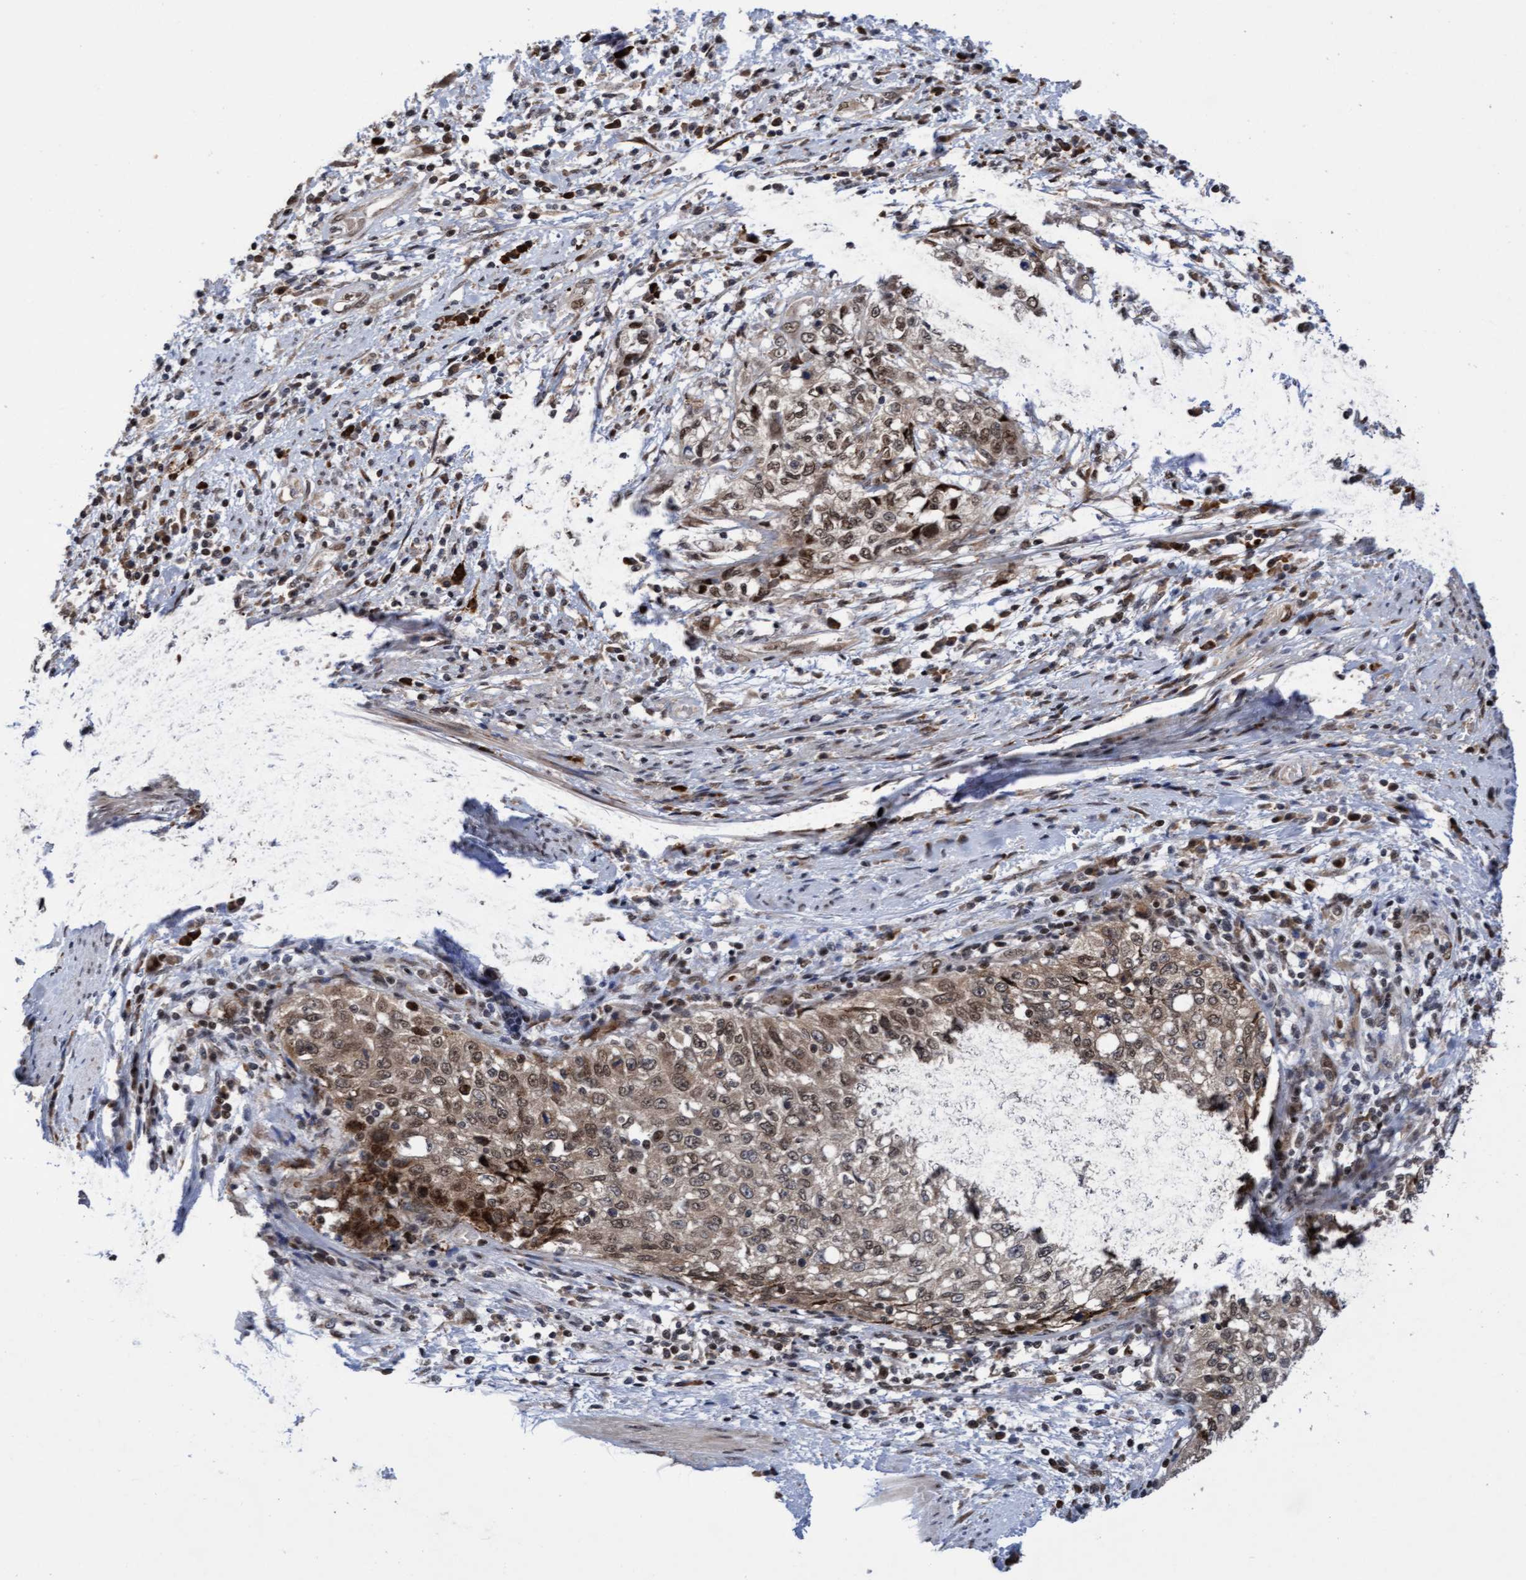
{"staining": {"intensity": "weak", "quantity": "25%-75%", "location": "cytoplasmic/membranous,nuclear"}, "tissue": "cervical cancer", "cell_type": "Tumor cells", "image_type": "cancer", "snomed": [{"axis": "morphology", "description": "Squamous cell carcinoma, NOS"}, {"axis": "topography", "description": "Cervix"}], "caption": "A micrograph showing weak cytoplasmic/membranous and nuclear expression in about 25%-75% of tumor cells in squamous cell carcinoma (cervical), as visualized by brown immunohistochemical staining.", "gene": "TANC2", "patient": {"sex": "female", "age": 57}}